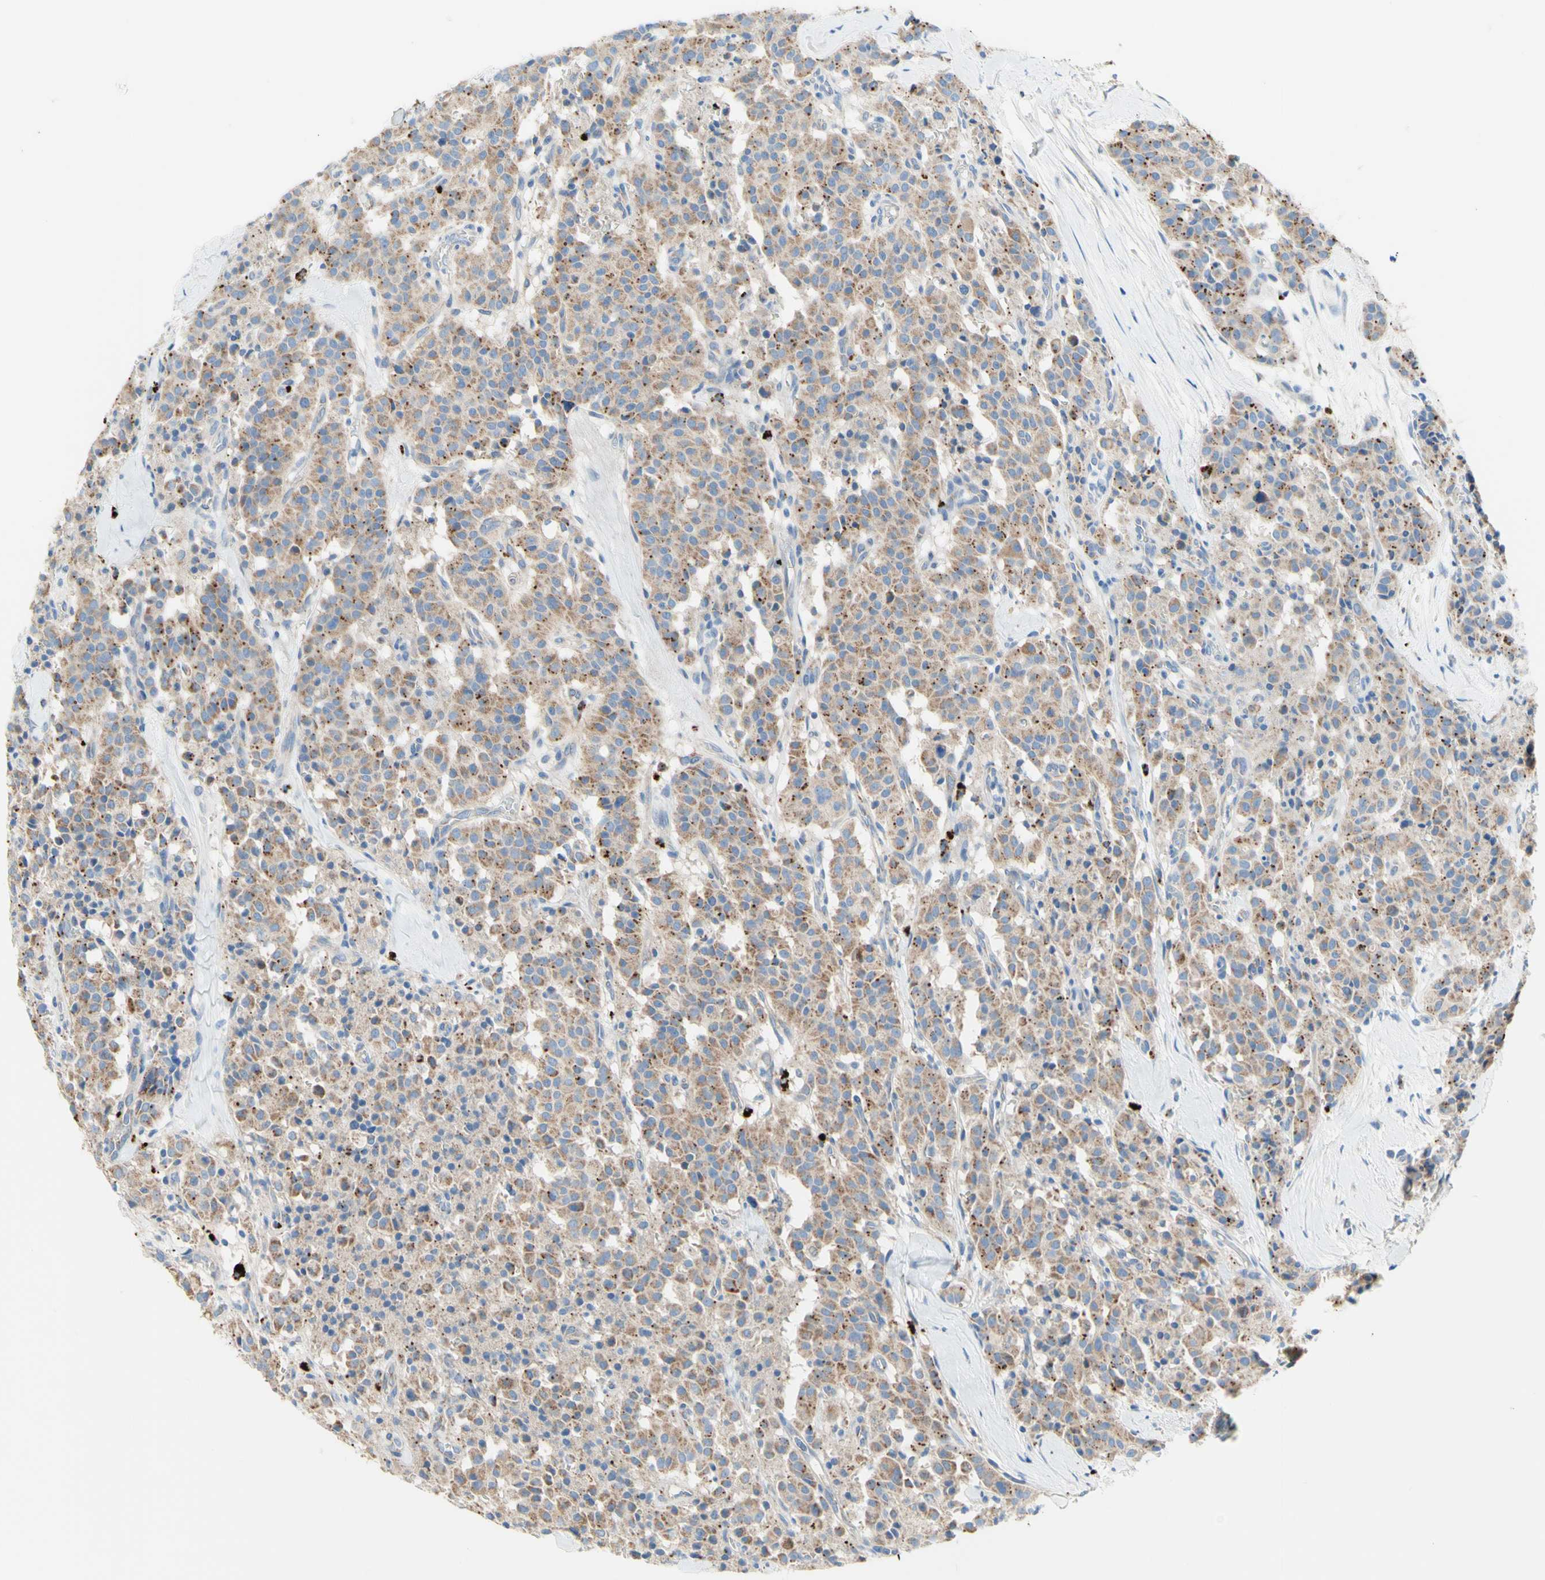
{"staining": {"intensity": "moderate", "quantity": ">75%", "location": "cytoplasmic/membranous"}, "tissue": "carcinoid", "cell_type": "Tumor cells", "image_type": "cancer", "snomed": [{"axis": "morphology", "description": "Carcinoid, malignant, NOS"}, {"axis": "topography", "description": "Lung"}], "caption": "Carcinoid was stained to show a protein in brown. There is medium levels of moderate cytoplasmic/membranous staining in about >75% of tumor cells.", "gene": "URB2", "patient": {"sex": "male", "age": 30}}